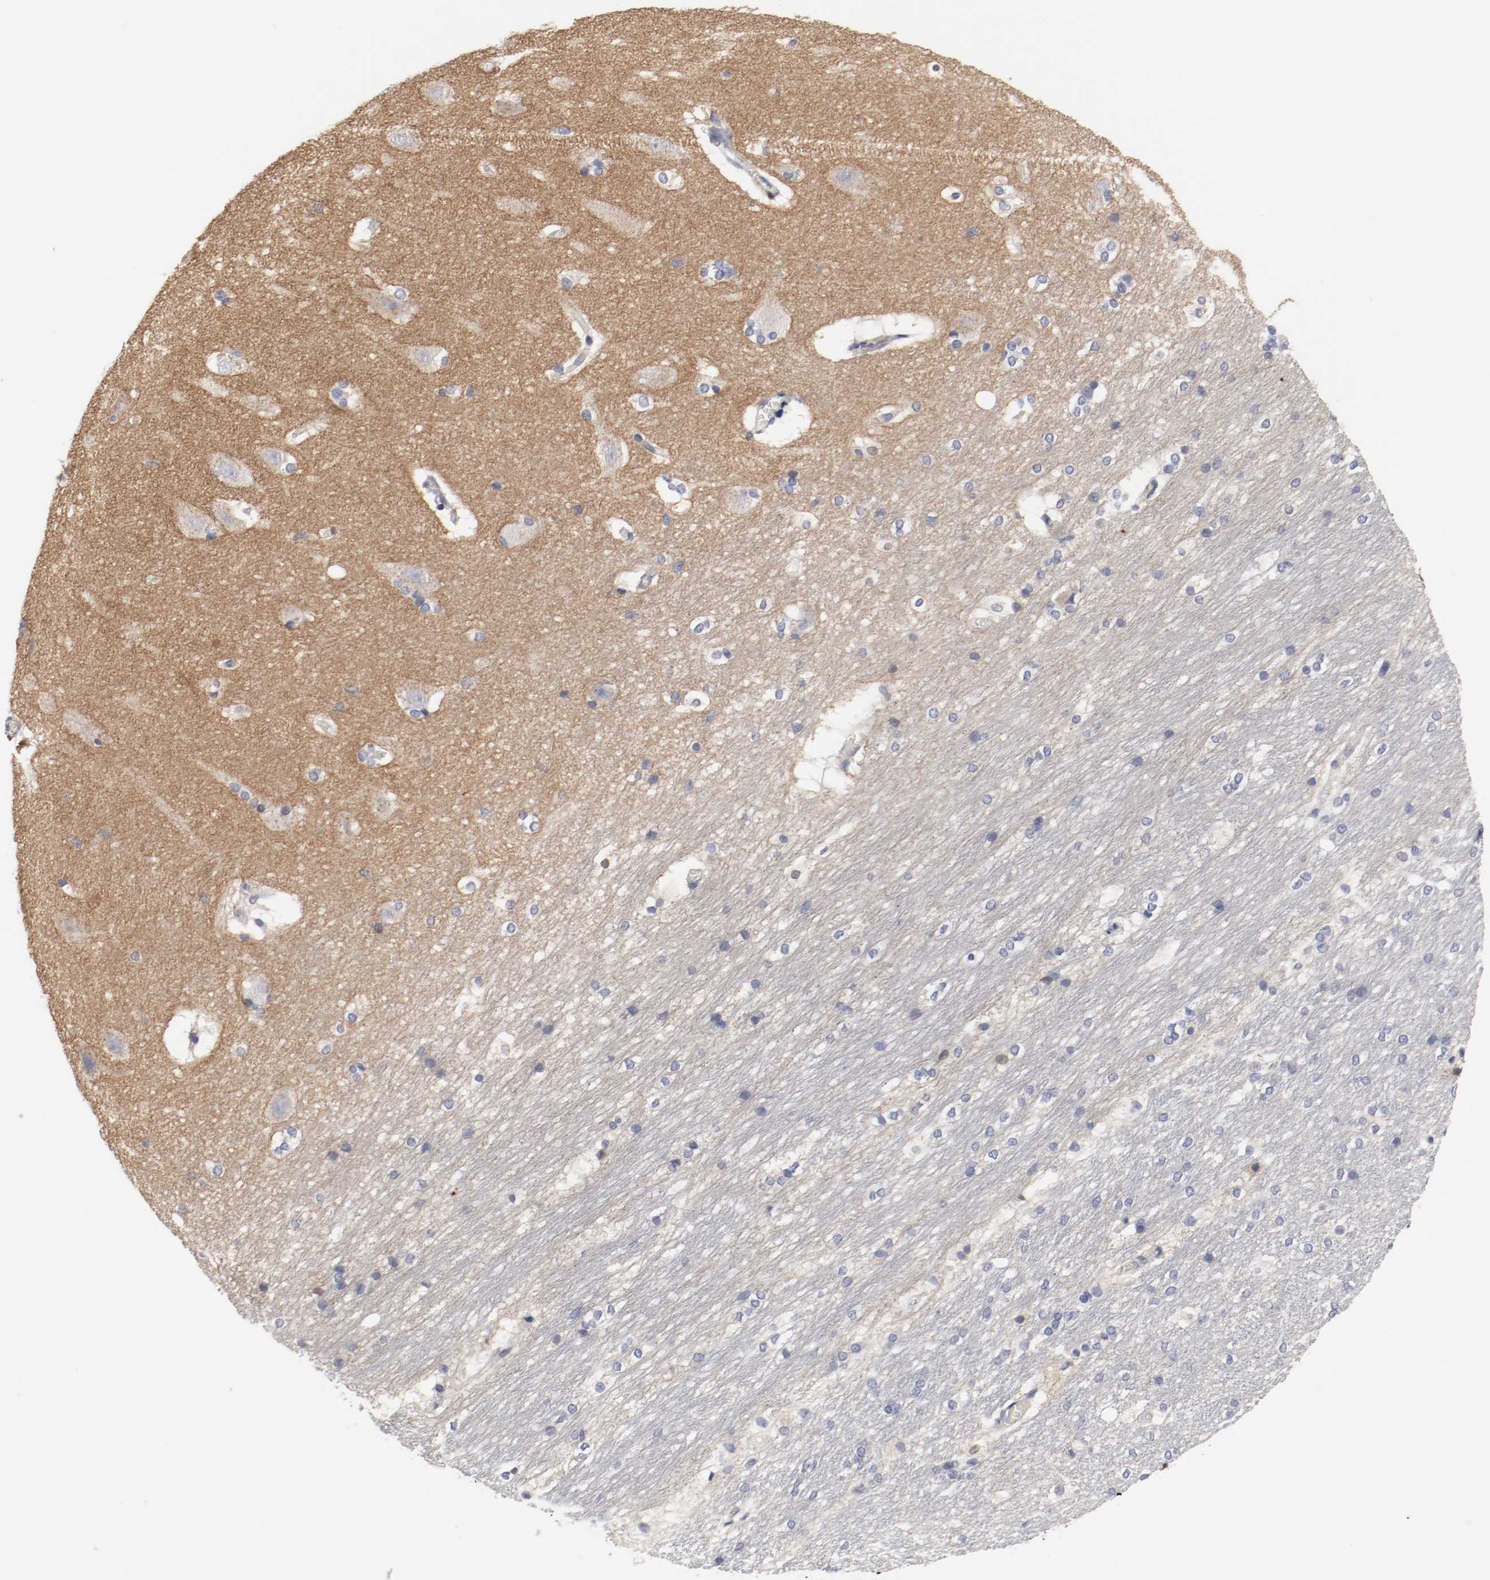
{"staining": {"intensity": "negative", "quantity": "none", "location": "none"}, "tissue": "hippocampus", "cell_type": "Glial cells", "image_type": "normal", "snomed": [{"axis": "morphology", "description": "Normal tissue, NOS"}, {"axis": "topography", "description": "Hippocampus"}], "caption": "Glial cells show no significant positivity in benign hippocampus. (DAB immunohistochemistry with hematoxylin counter stain).", "gene": "KIT", "patient": {"sex": "female", "age": 19}}